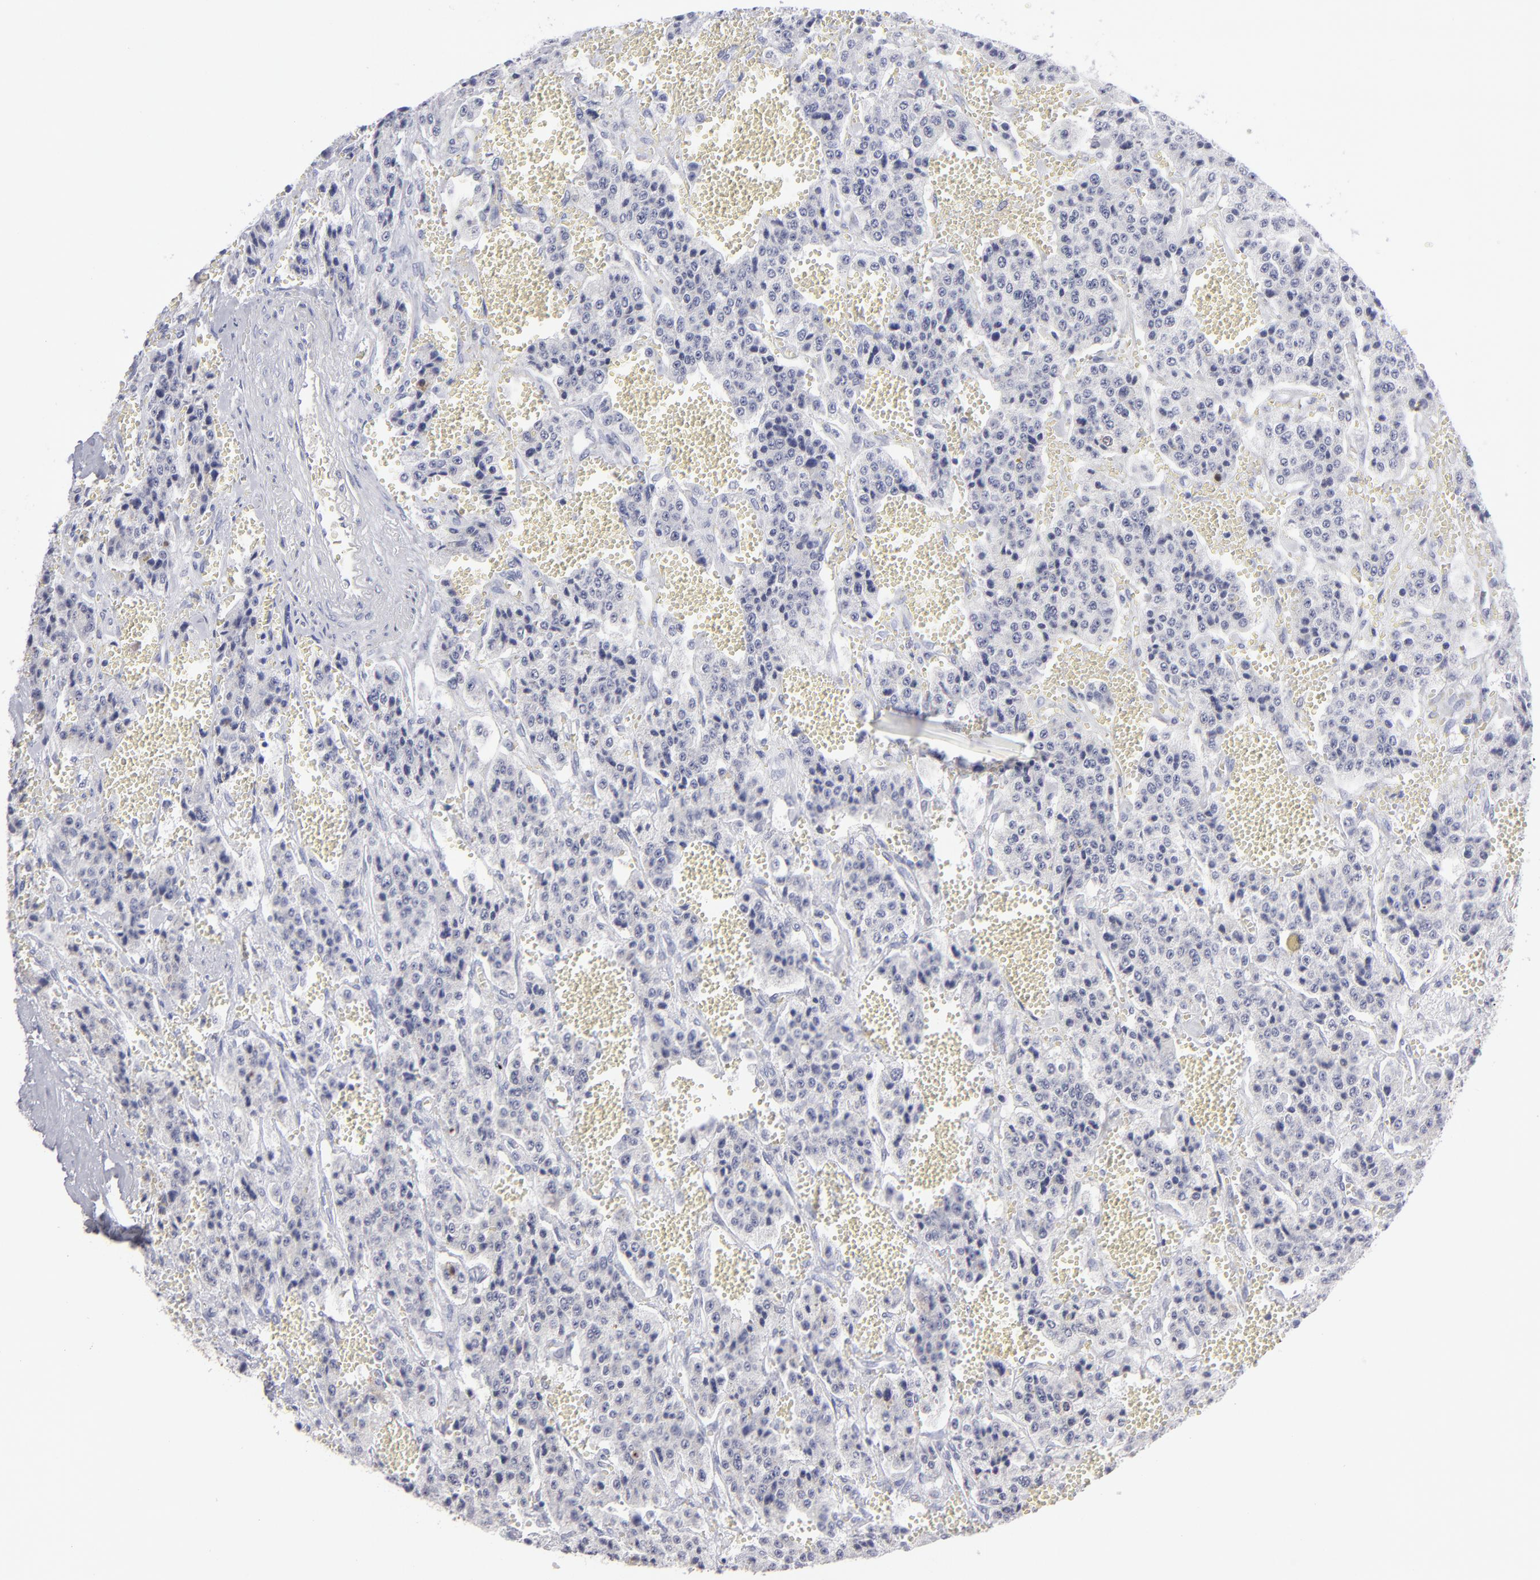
{"staining": {"intensity": "negative", "quantity": "none", "location": "none"}, "tissue": "carcinoid", "cell_type": "Tumor cells", "image_type": "cancer", "snomed": [{"axis": "morphology", "description": "Carcinoid, malignant, NOS"}, {"axis": "topography", "description": "Small intestine"}], "caption": "Histopathology image shows no protein positivity in tumor cells of carcinoid tissue. The staining is performed using DAB (3,3'-diaminobenzidine) brown chromogen with nuclei counter-stained in using hematoxylin.", "gene": "ALDOB", "patient": {"sex": "male", "age": 52}}